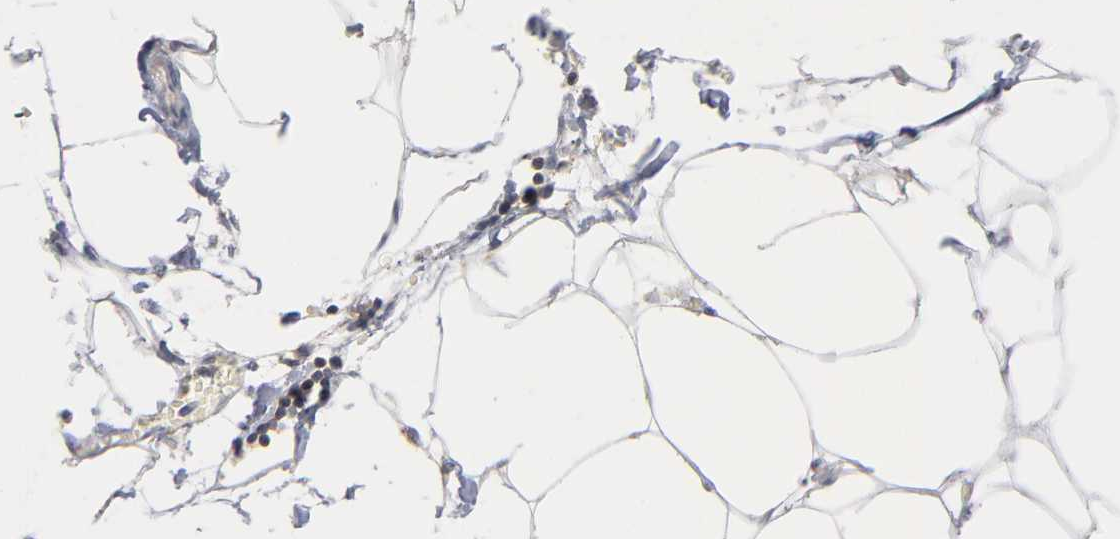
{"staining": {"intensity": "negative", "quantity": "none", "location": "none"}, "tissue": "adipose tissue", "cell_type": "Adipocytes", "image_type": "normal", "snomed": [{"axis": "morphology", "description": "Normal tissue, NOS"}, {"axis": "morphology", "description": "Adenocarcinoma, NOS"}, {"axis": "topography", "description": "Colon"}, {"axis": "topography", "description": "Peripheral nerve tissue"}], "caption": "Histopathology image shows no significant protein expression in adipocytes of unremarkable adipose tissue. Nuclei are stained in blue.", "gene": "PDLIM2", "patient": {"sex": "male", "age": 14}}